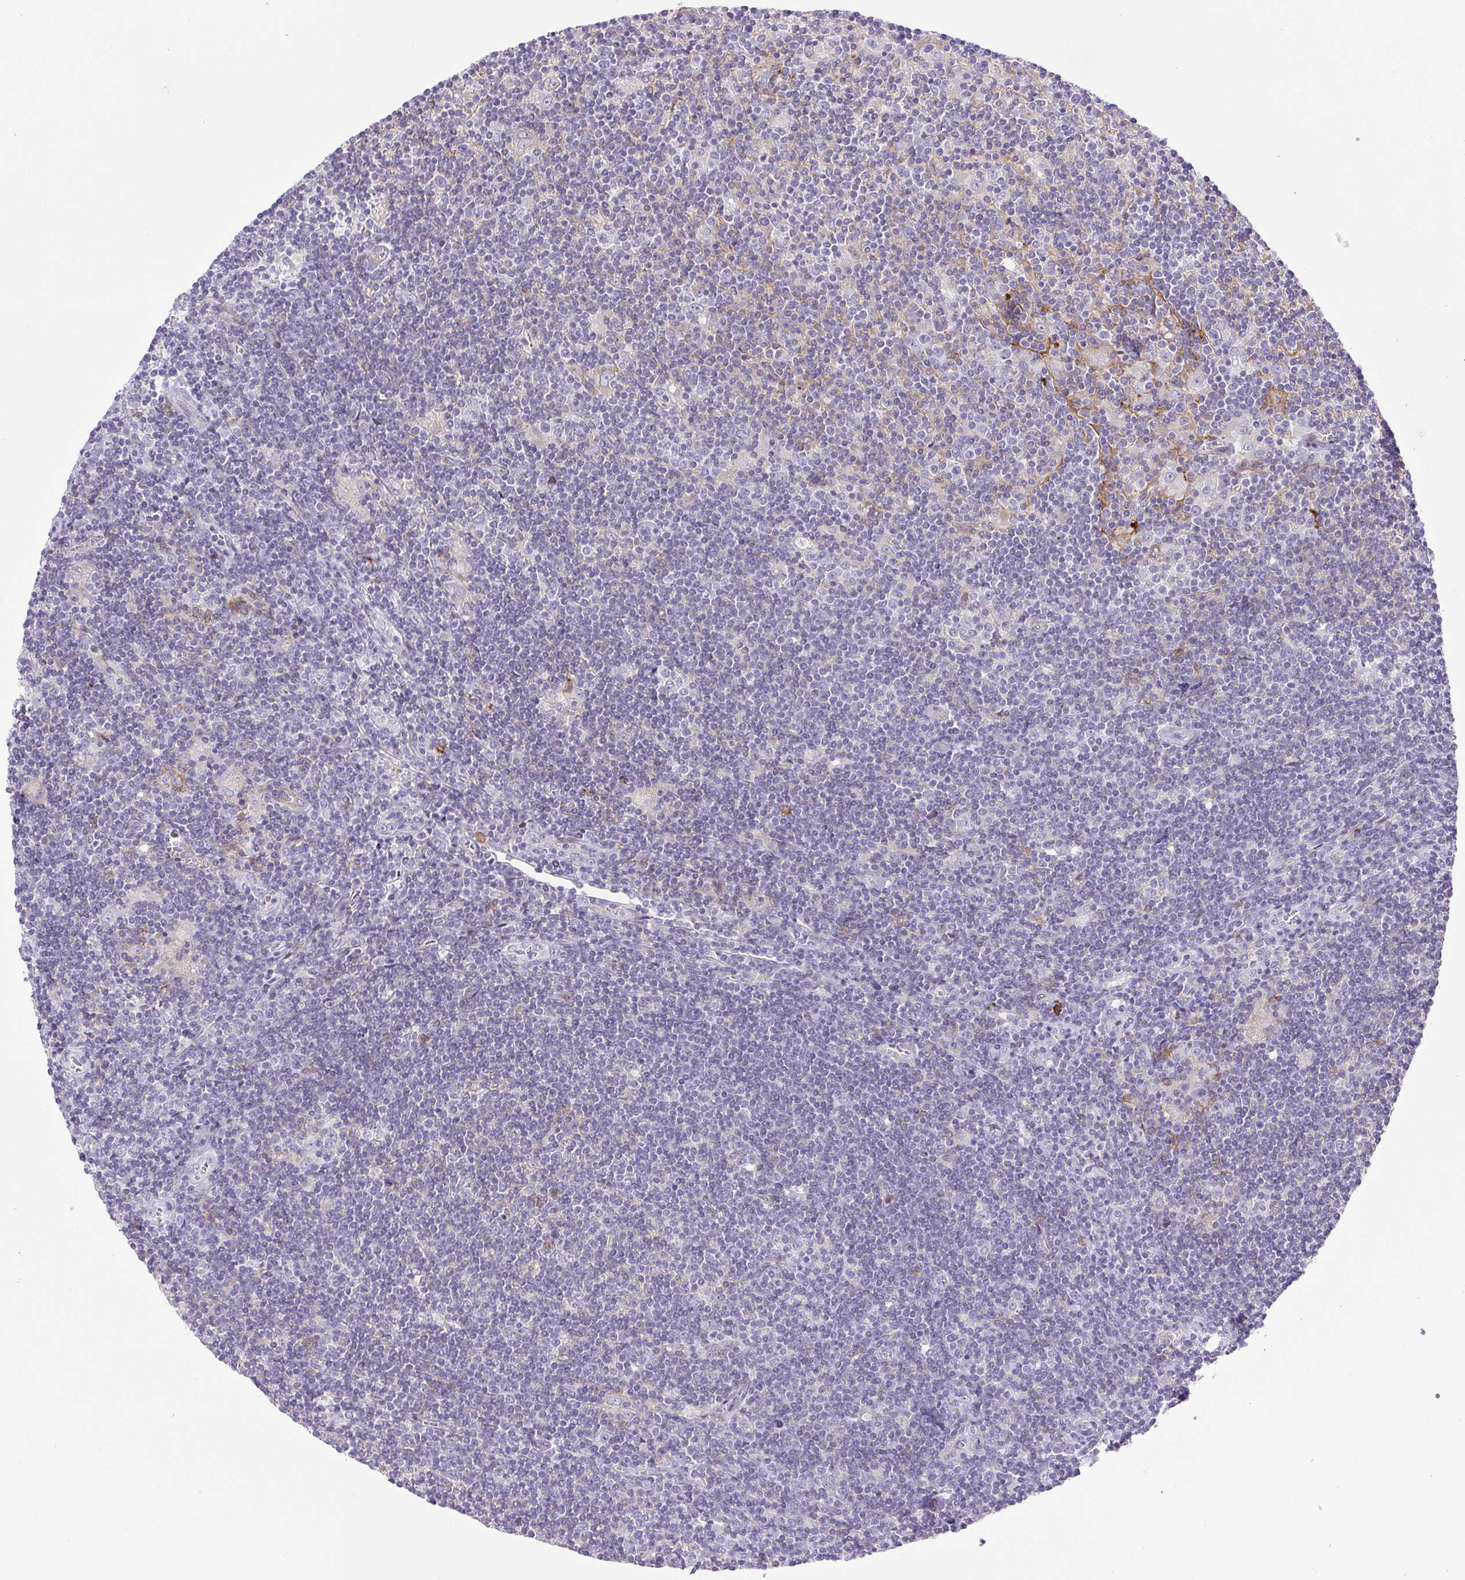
{"staining": {"intensity": "negative", "quantity": "none", "location": "none"}, "tissue": "lymphoma", "cell_type": "Tumor cells", "image_type": "cancer", "snomed": [{"axis": "morphology", "description": "Hodgkin's disease, NOS"}, {"axis": "topography", "description": "Lymph node"}], "caption": "Immunohistochemistry histopathology image of neoplastic tissue: human Hodgkin's disease stained with DAB (3,3'-diaminobenzidine) shows no significant protein expression in tumor cells. (Immunohistochemistry (ihc), brightfield microscopy, high magnification).", "gene": "HLA-G", "patient": {"sex": "male", "age": 40}}